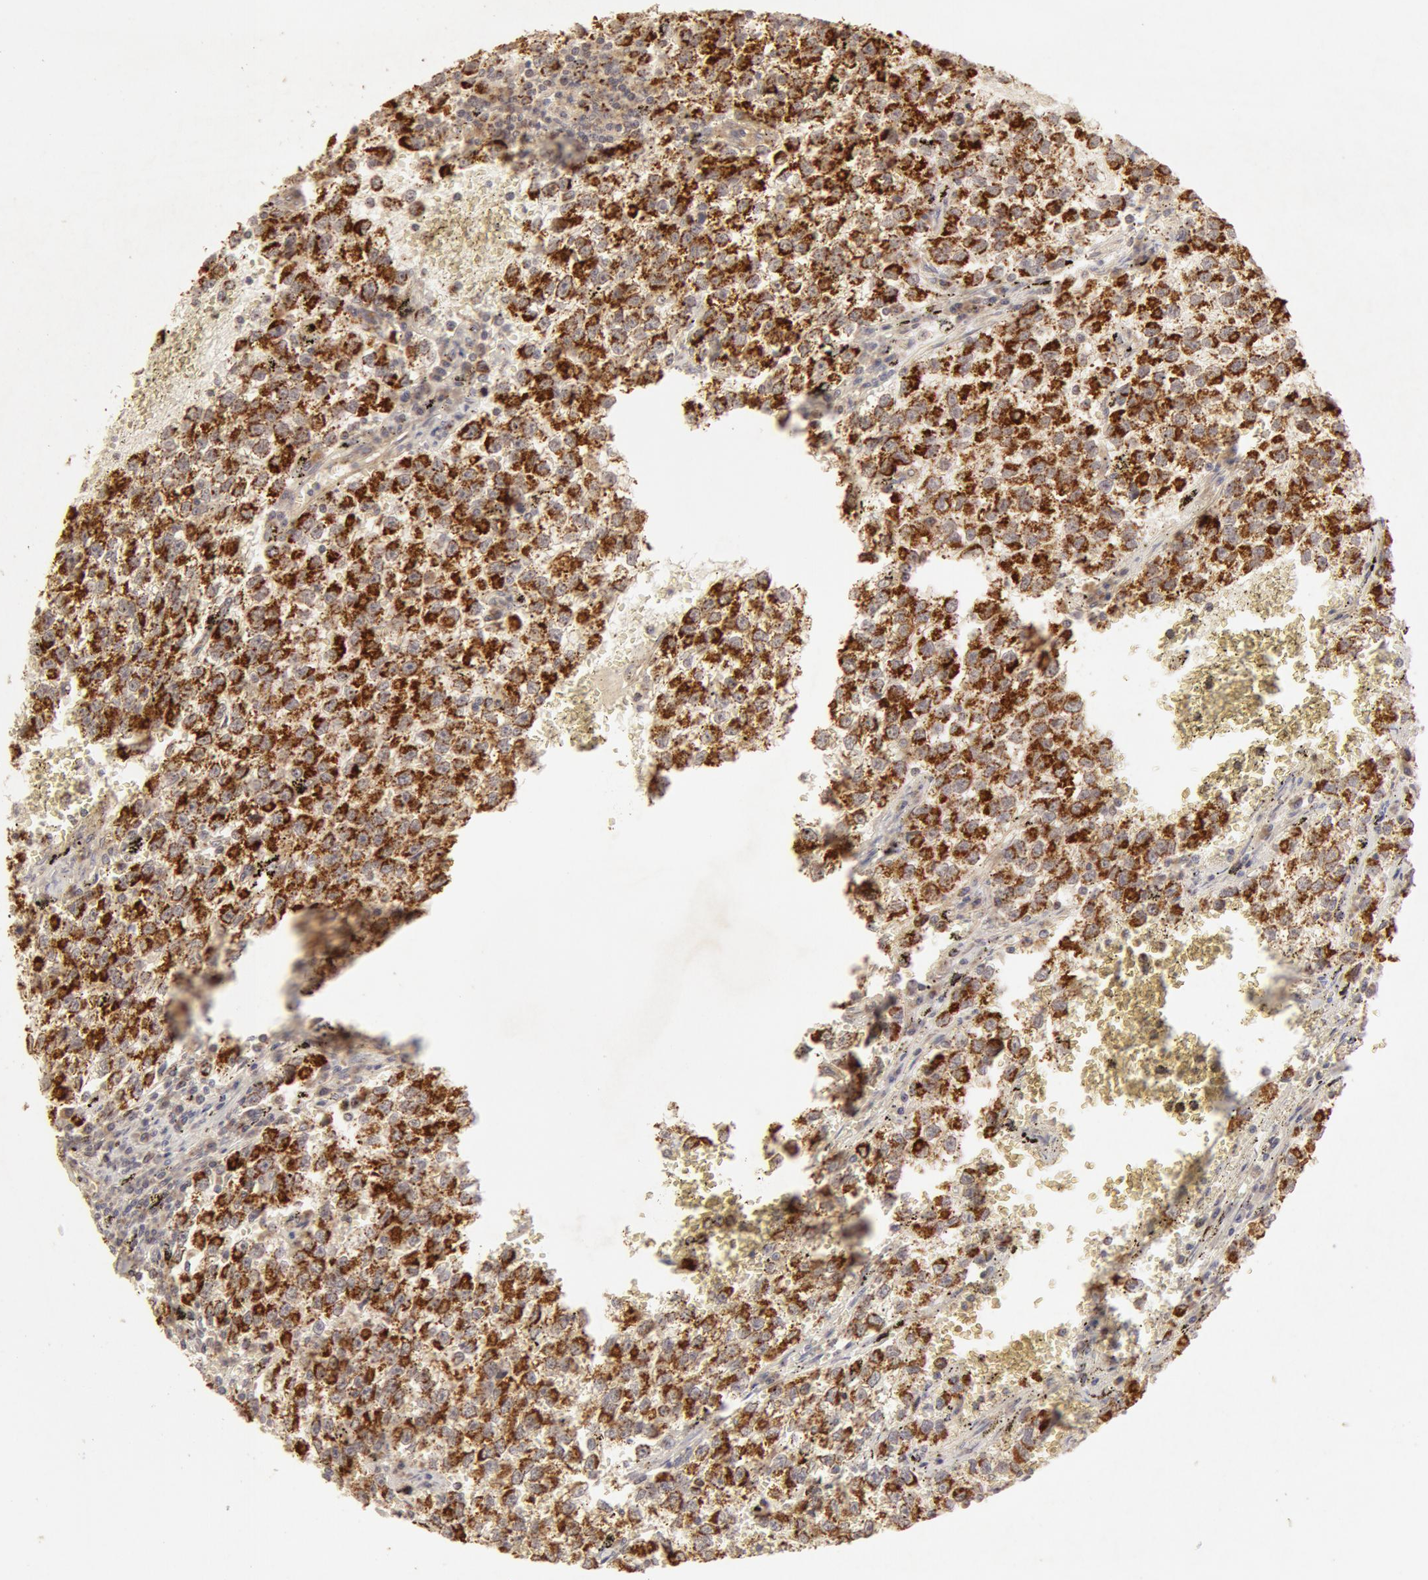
{"staining": {"intensity": "strong", "quantity": ">75%", "location": "cytoplasmic/membranous"}, "tissue": "testis cancer", "cell_type": "Tumor cells", "image_type": "cancer", "snomed": [{"axis": "morphology", "description": "Seminoma, NOS"}, {"axis": "topography", "description": "Testis"}], "caption": "Immunohistochemical staining of human testis cancer exhibits high levels of strong cytoplasmic/membranous positivity in about >75% of tumor cells.", "gene": "ADPRH", "patient": {"sex": "male", "age": 35}}